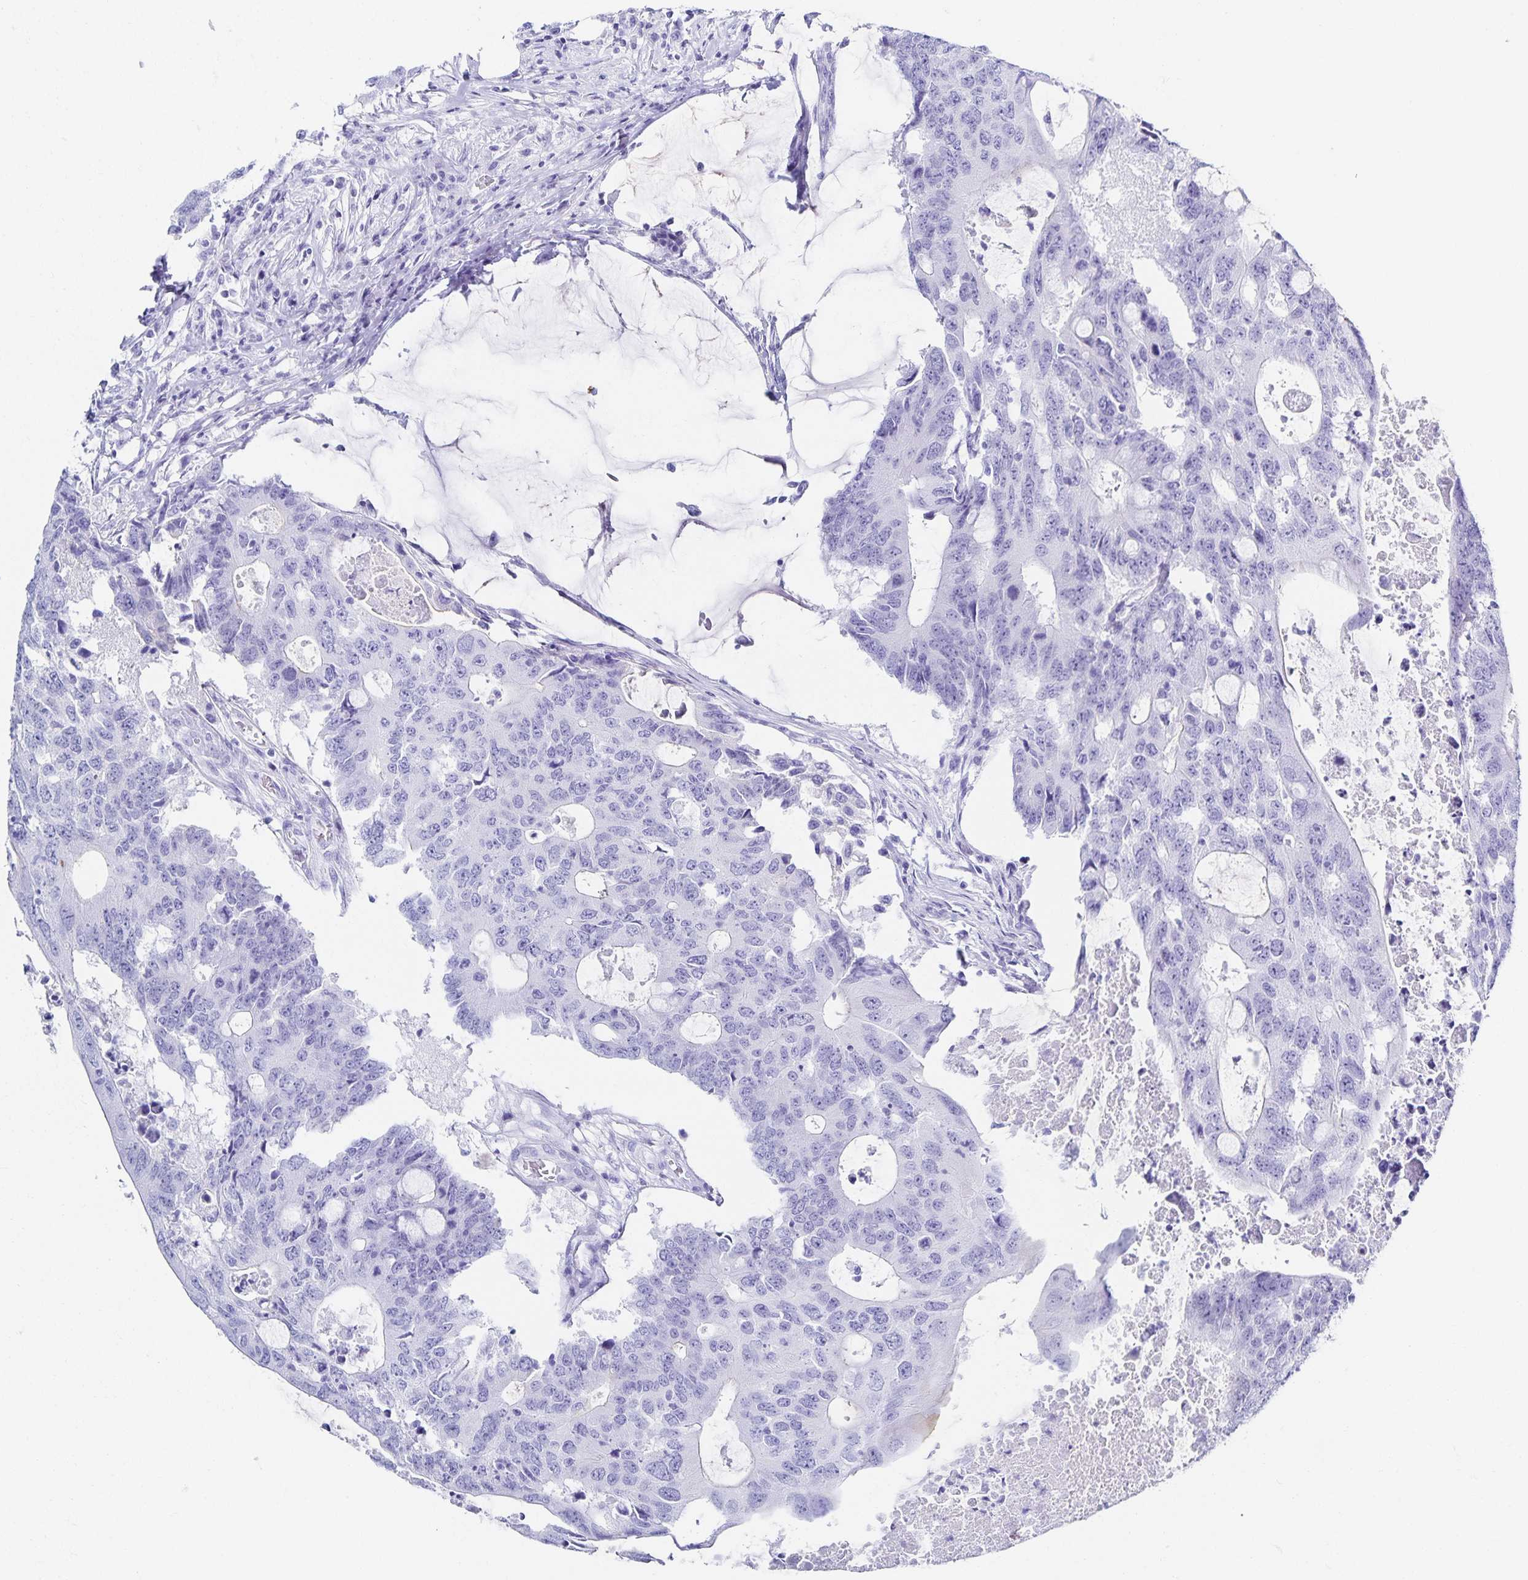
{"staining": {"intensity": "negative", "quantity": "none", "location": "none"}, "tissue": "colorectal cancer", "cell_type": "Tumor cells", "image_type": "cancer", "snomed": [{"axis": "morphology", "description": "Adenocarcinoma, NOS"}, {"axis": "topography", "description": "Colon"}], "caption": "Tumor cells are negative for brown protein staining in colorectal adenocarcinoma. (DAB immunohistochemistry (IHC) visualized using brightfield microscopy, high magnification).", "gene": "SNTN", "patient": {"sex": "male", "age": 71}}